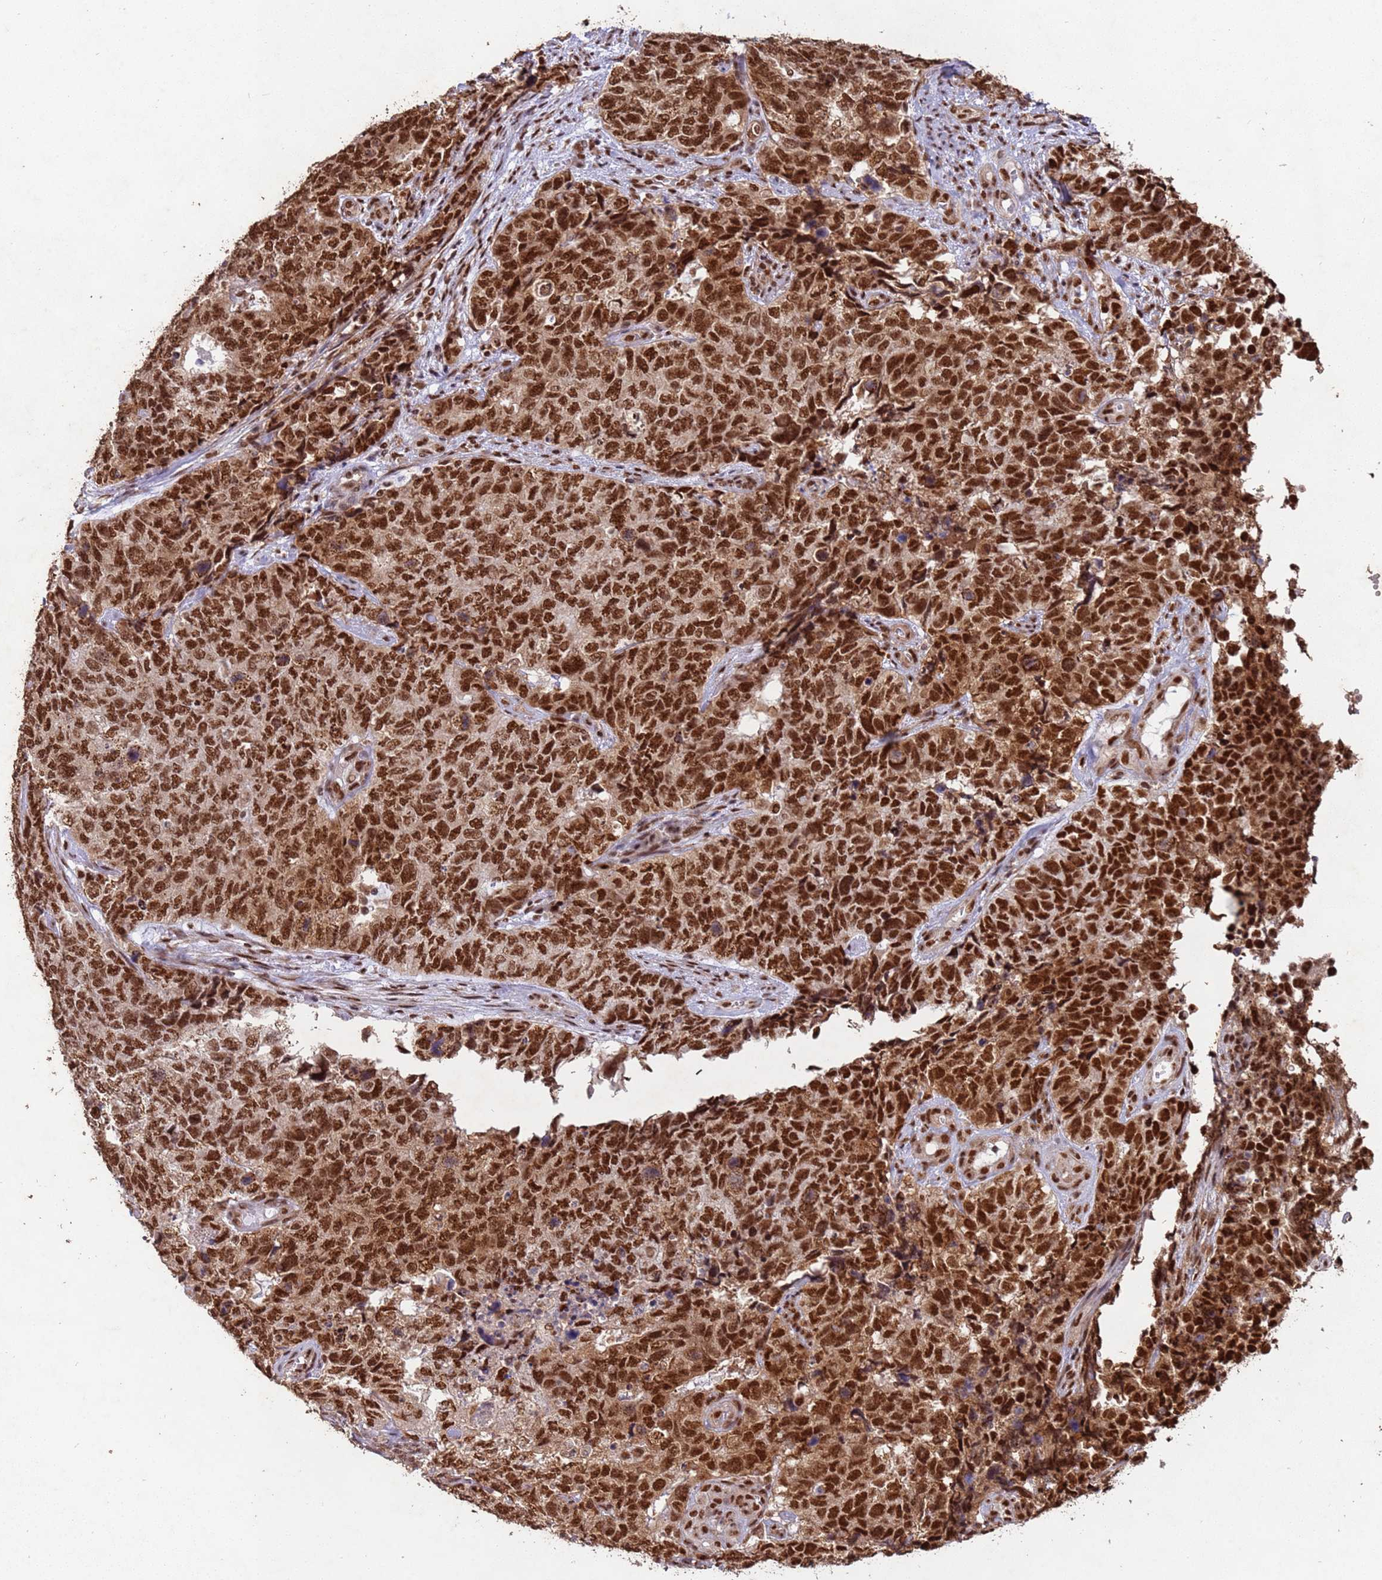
{"staining": {"intensity": "strong", "quantity": ">75%", "location": "nuclear"}, "tissue": "cervical cancer", "cell_type": "Tumor cells", "image_type": "cancer", "snomed": [{"axis": "morphology", "description": "Squamous cell carcinoma, NOS"}, {"axis": "topography", "description": "Cervix"}], "caption": "The micrograph shows staining of cervical squamous cell carcinoma, revealing strong nuclear protein expression (brown color) within tumor cells.", "gene": "ESF1", "patient": {"sex": "female", "age": 63}}